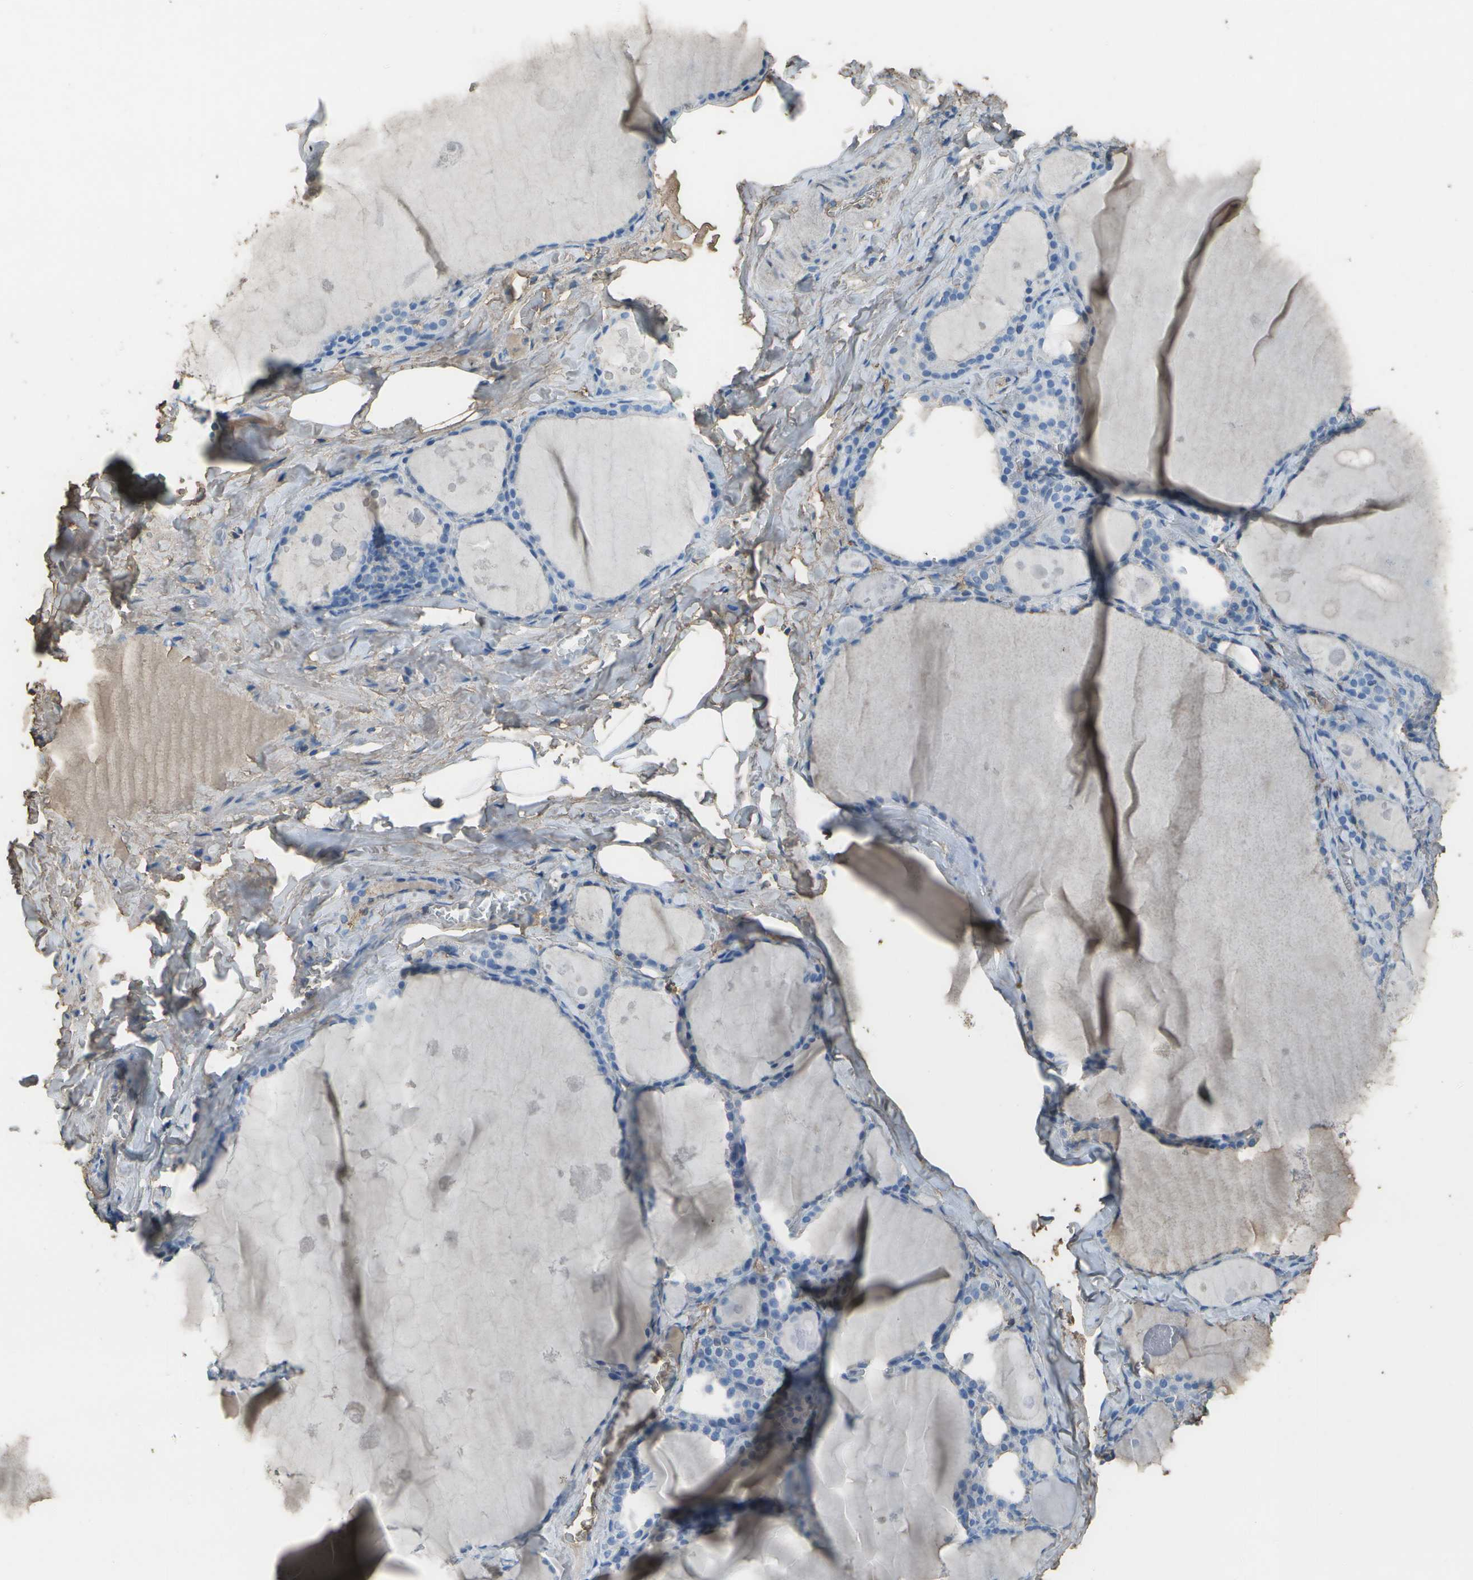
{"staining": {"intensity": "negative", "quantity": "none", "location": "none"}, "tissue": "thyroid gland", "cell_type": "Glandular cells", "image_type": "normal", "snomed": [{"axis": "morphology", "description": "Normal tissue, NOS"}, {"axis": "topography", "description": "Thyroid gland"}], "caption": "Immunohistochemistry (IHC) image of unremarkable thyroid gland: thyroid gland stained with DAB reveals no significant protein expression in glandular cells.", "gene": "CYP4F11", "patient": {"sex": "male", "age": 56}}